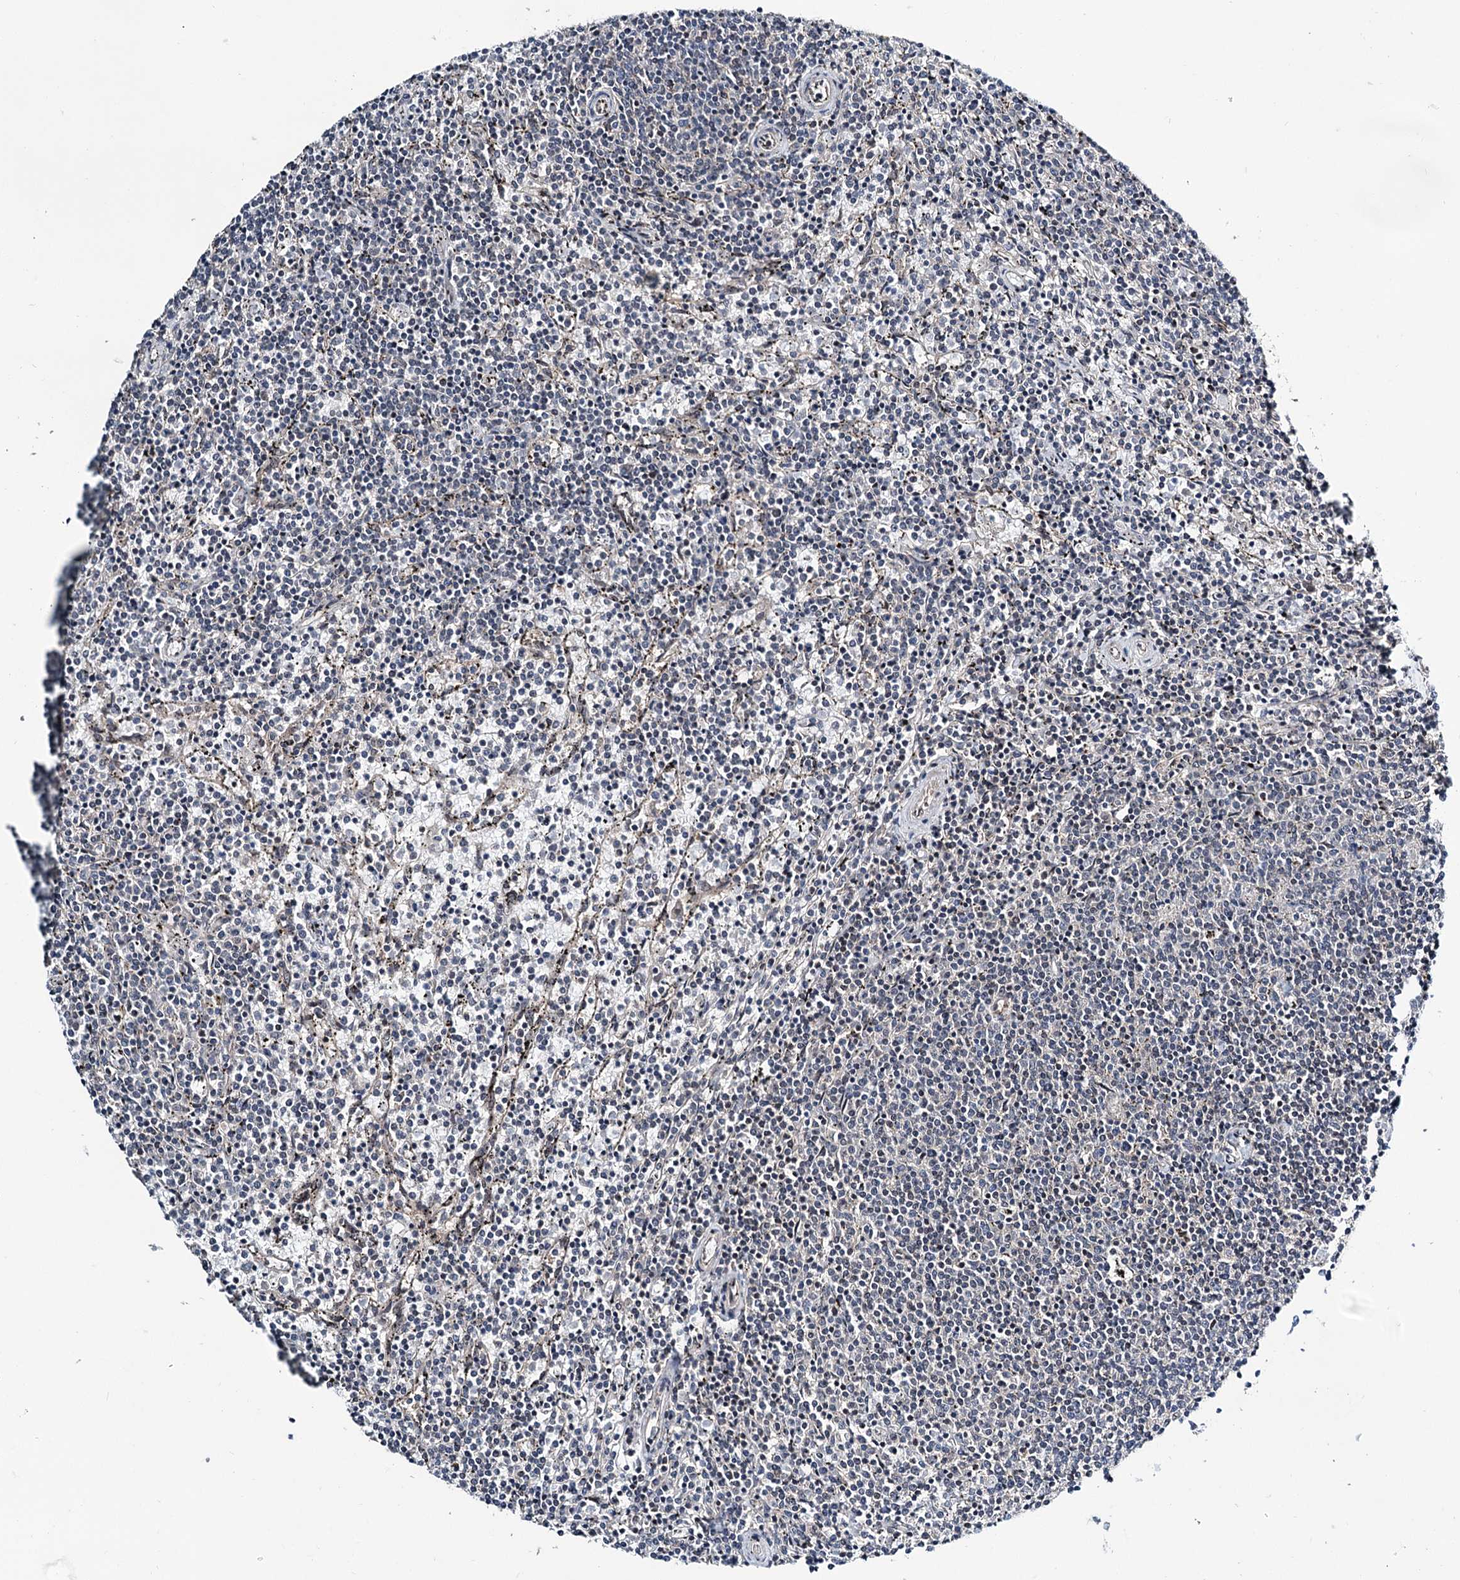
{"staining": {"intensity": "negative", "quantity": "none", "location": "none"}, "tissue": "lymphoma", "cell_type": "Tumor cells", "image_type": "cancer", "snomed": [{"axis": "morphology", "description": "Malignant lymphoma, non-Hodgkin's type, Low grade"}, {"axis": "topography", "description": "Spleen"}], "caption": "High power microscopy histopathology image of an IHC photomicrograph of lymphoma, revealing no significant staining in tumor cells.", "gene": "DCUN1D4", "patient": {"sex": "female", "age": 50}}